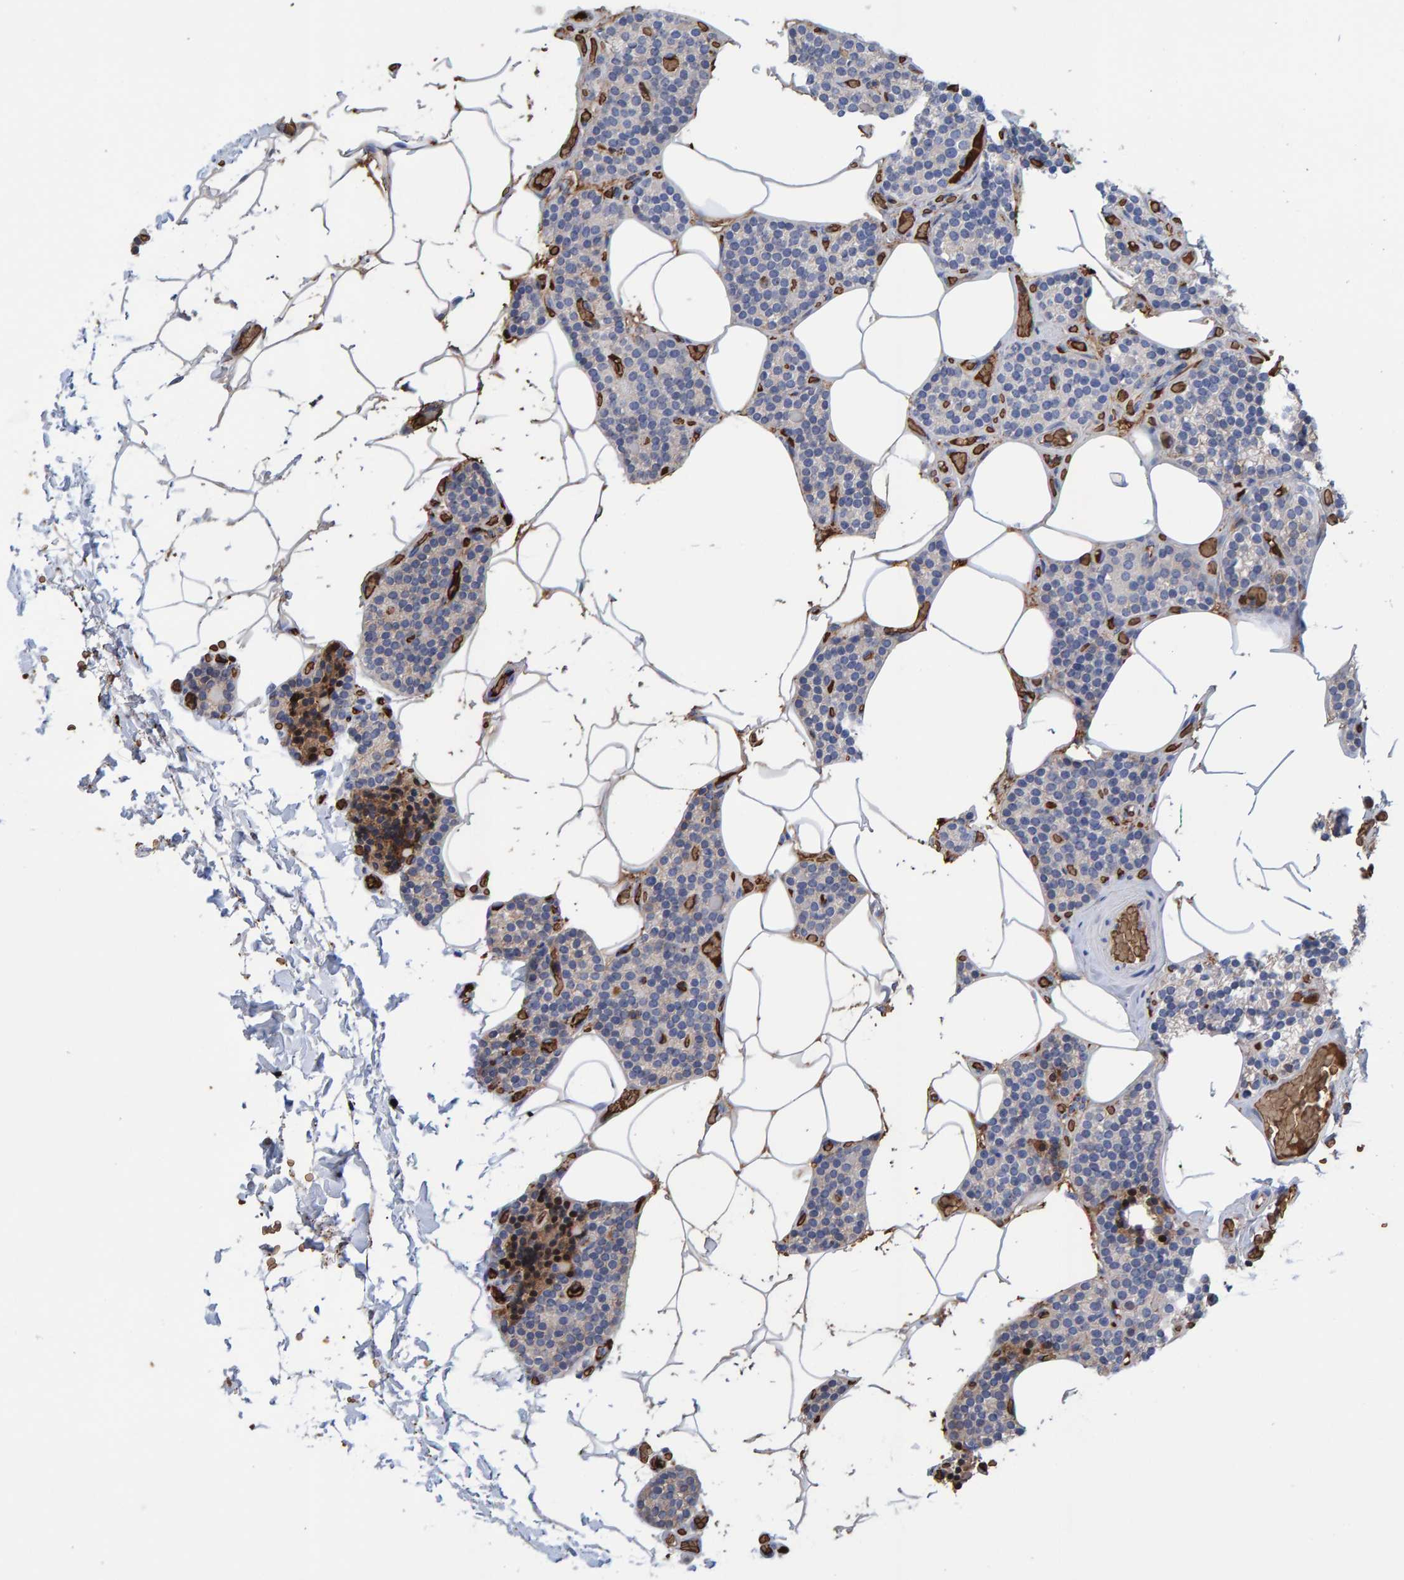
{"staining": {"intensity": "weak", "quantity": "25%-75%", "location": "cytoplasmic/membranous"}, "tissue": "parathyroid gland", "cell_type": "Glandular cells", "image_type": "normal", "snomed": [{"axis": "morphology", "description": "Normal tissue, NOS"}, {"axis": "topography", "description": "Parathyroid gland"}], "caption": "High-magnification brightfield microscopy of normal parathyroid gland stained with DAB (3,3'-diaminobenzidine) (brown) and counterstained with hematoxylin (blue). glandular cells exhibit weak cytoplasmic/membranous staining is appreciated in about25%-75% of cells.", "gene": "VPS9D1", "patient": {"sex": "male", "age": 52}}